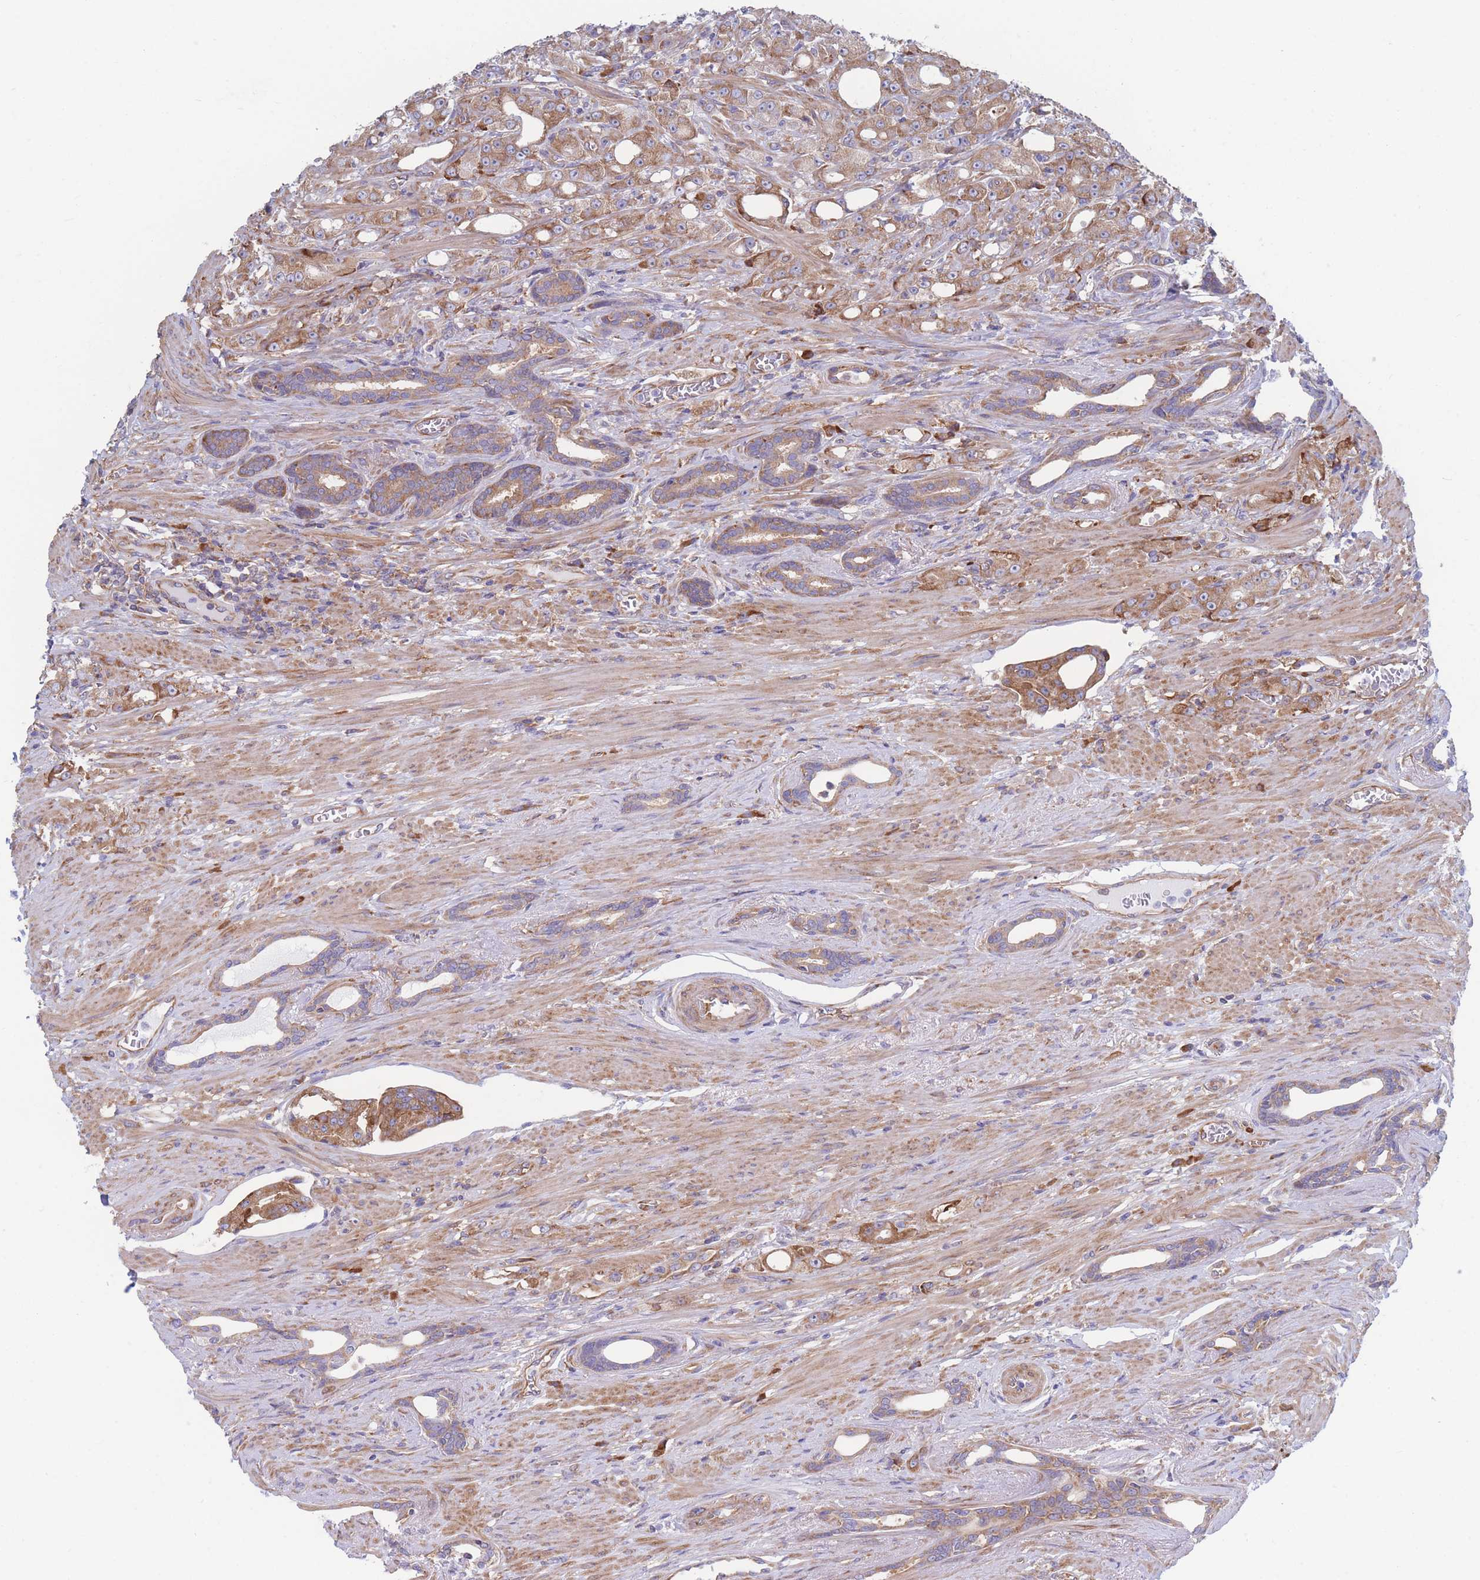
{"staining": {"intensity": "moderate", "quantity": ">75%", "location": "cytoplasmic/membranous"}, "tissue": "prostate cancer", "cell_type": "Tumor cells", "image_type": "cancer", "snomed": [{"axis": "morphology", "description": "Adenocarcinoma, High grade"}, {"axis": "topography", "description": "Prostate"}], "caption": "IHC staining of prostate high-grade adenocarcinoma, which shows medium levels of moderate cytoplasmic/membranous expression in approximately >75% of tumor cells indicating moderate cytoplasmic/membranous protein staining. The staining was performed using DAB (brown) for protein detection and nuclei were counterstained in hematoxylin (blue).", "gene": "RPL8", "patient": {"sex": "male", "age": 69}}